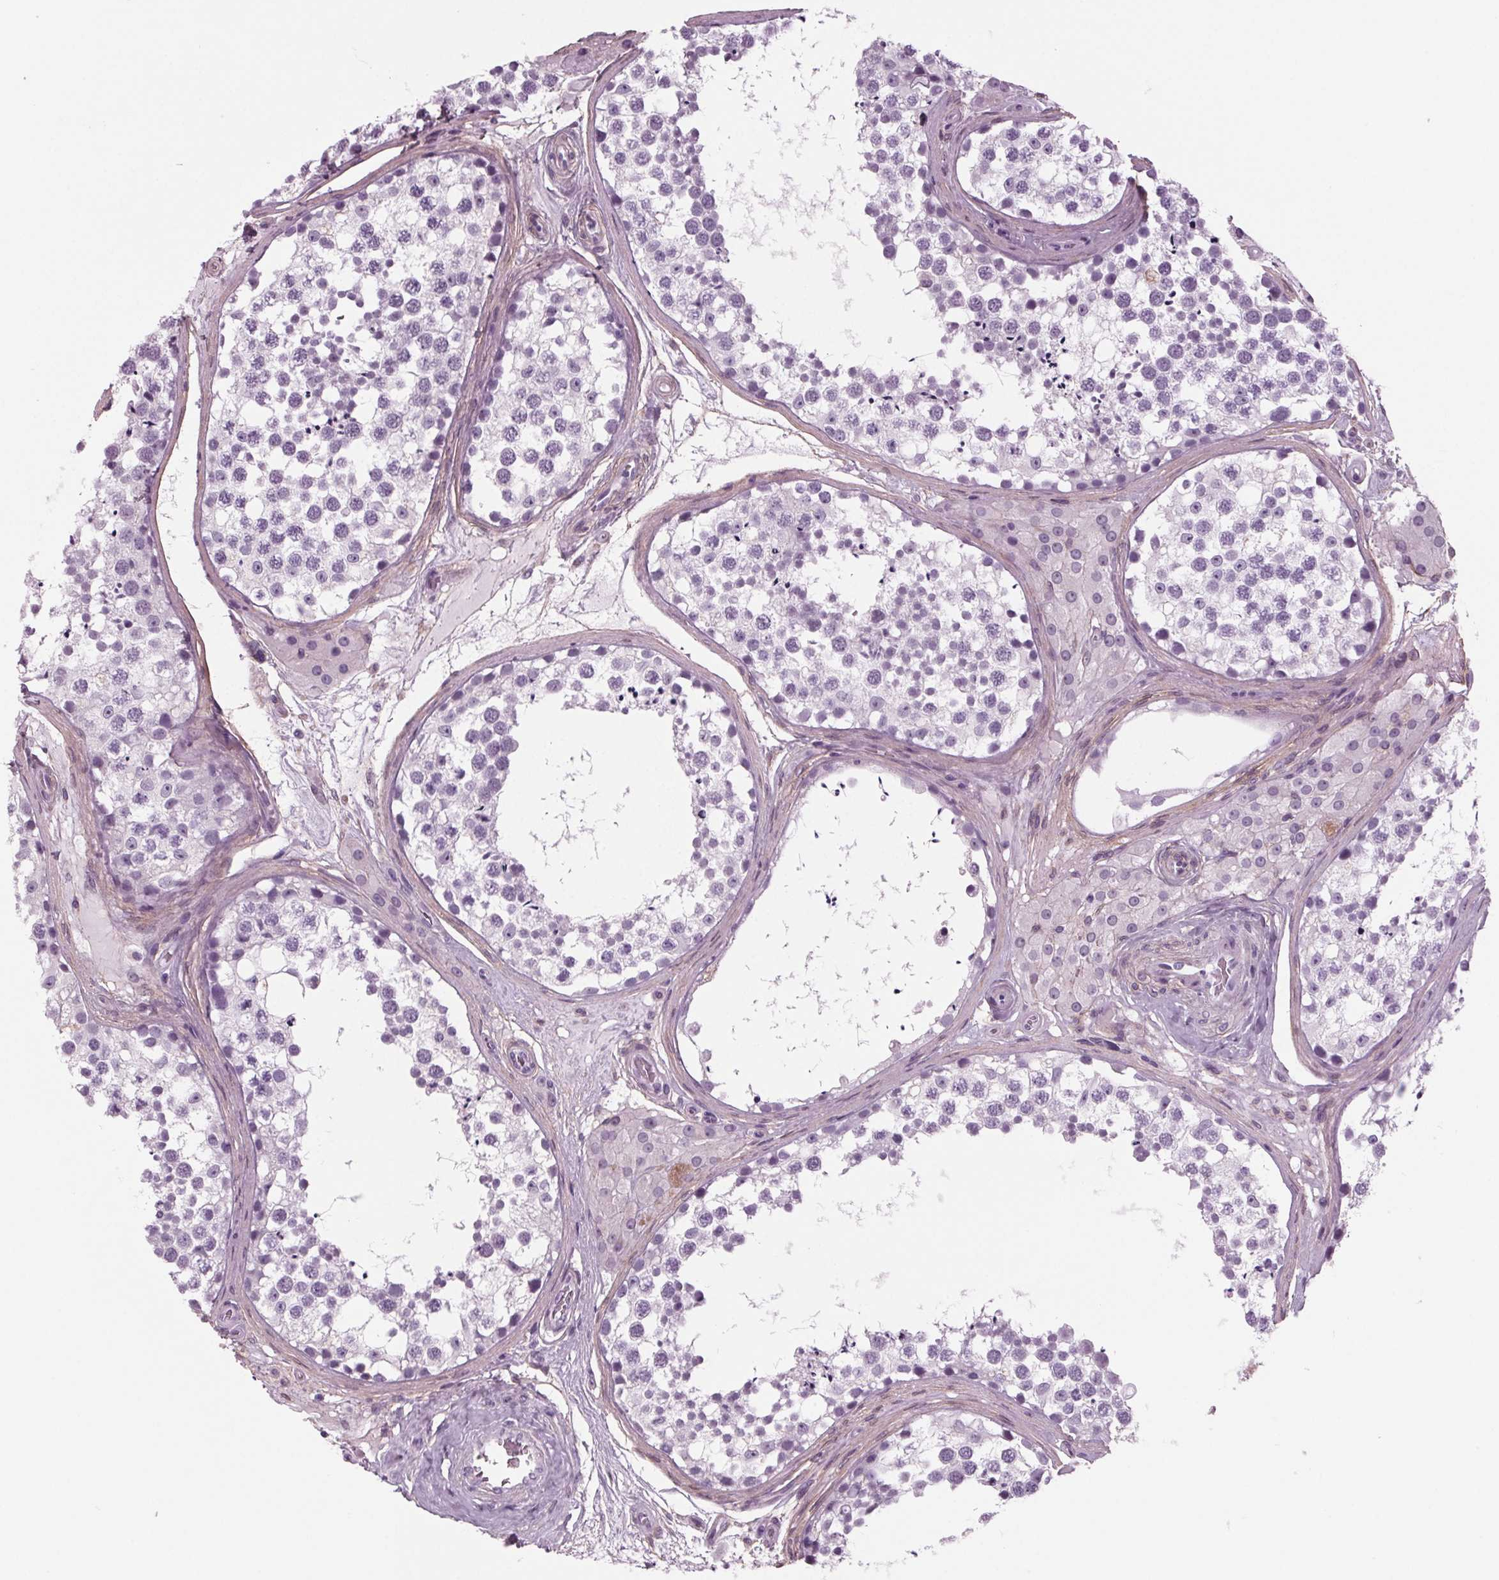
{"staining": {"intensity": "negative", "quantity": "none", "location": "none"}, "tissue": "testis", "cell_type": "Cells in seminiferous ducts", "image_type": "normal", "snomed": [{"axis": "morphology", "description": "Normal tissue, NOS"}, {"axis": "morphology", "description": "Seminoma, NOS"}, {"axis": "topography", "description": "Testis"}], "caption": "The immunohistochemistry photomicrograph has no significant staining in cells in seminiferous ducts of testis. Brightfield microscopy of IHC stained with DAB (3,3'-diaminobenzidine) (brown) and hematoxylin (blue), captured at high magnification.", "gene": "BHLHE22", "patient": {"sex": "male", "age": 65}}